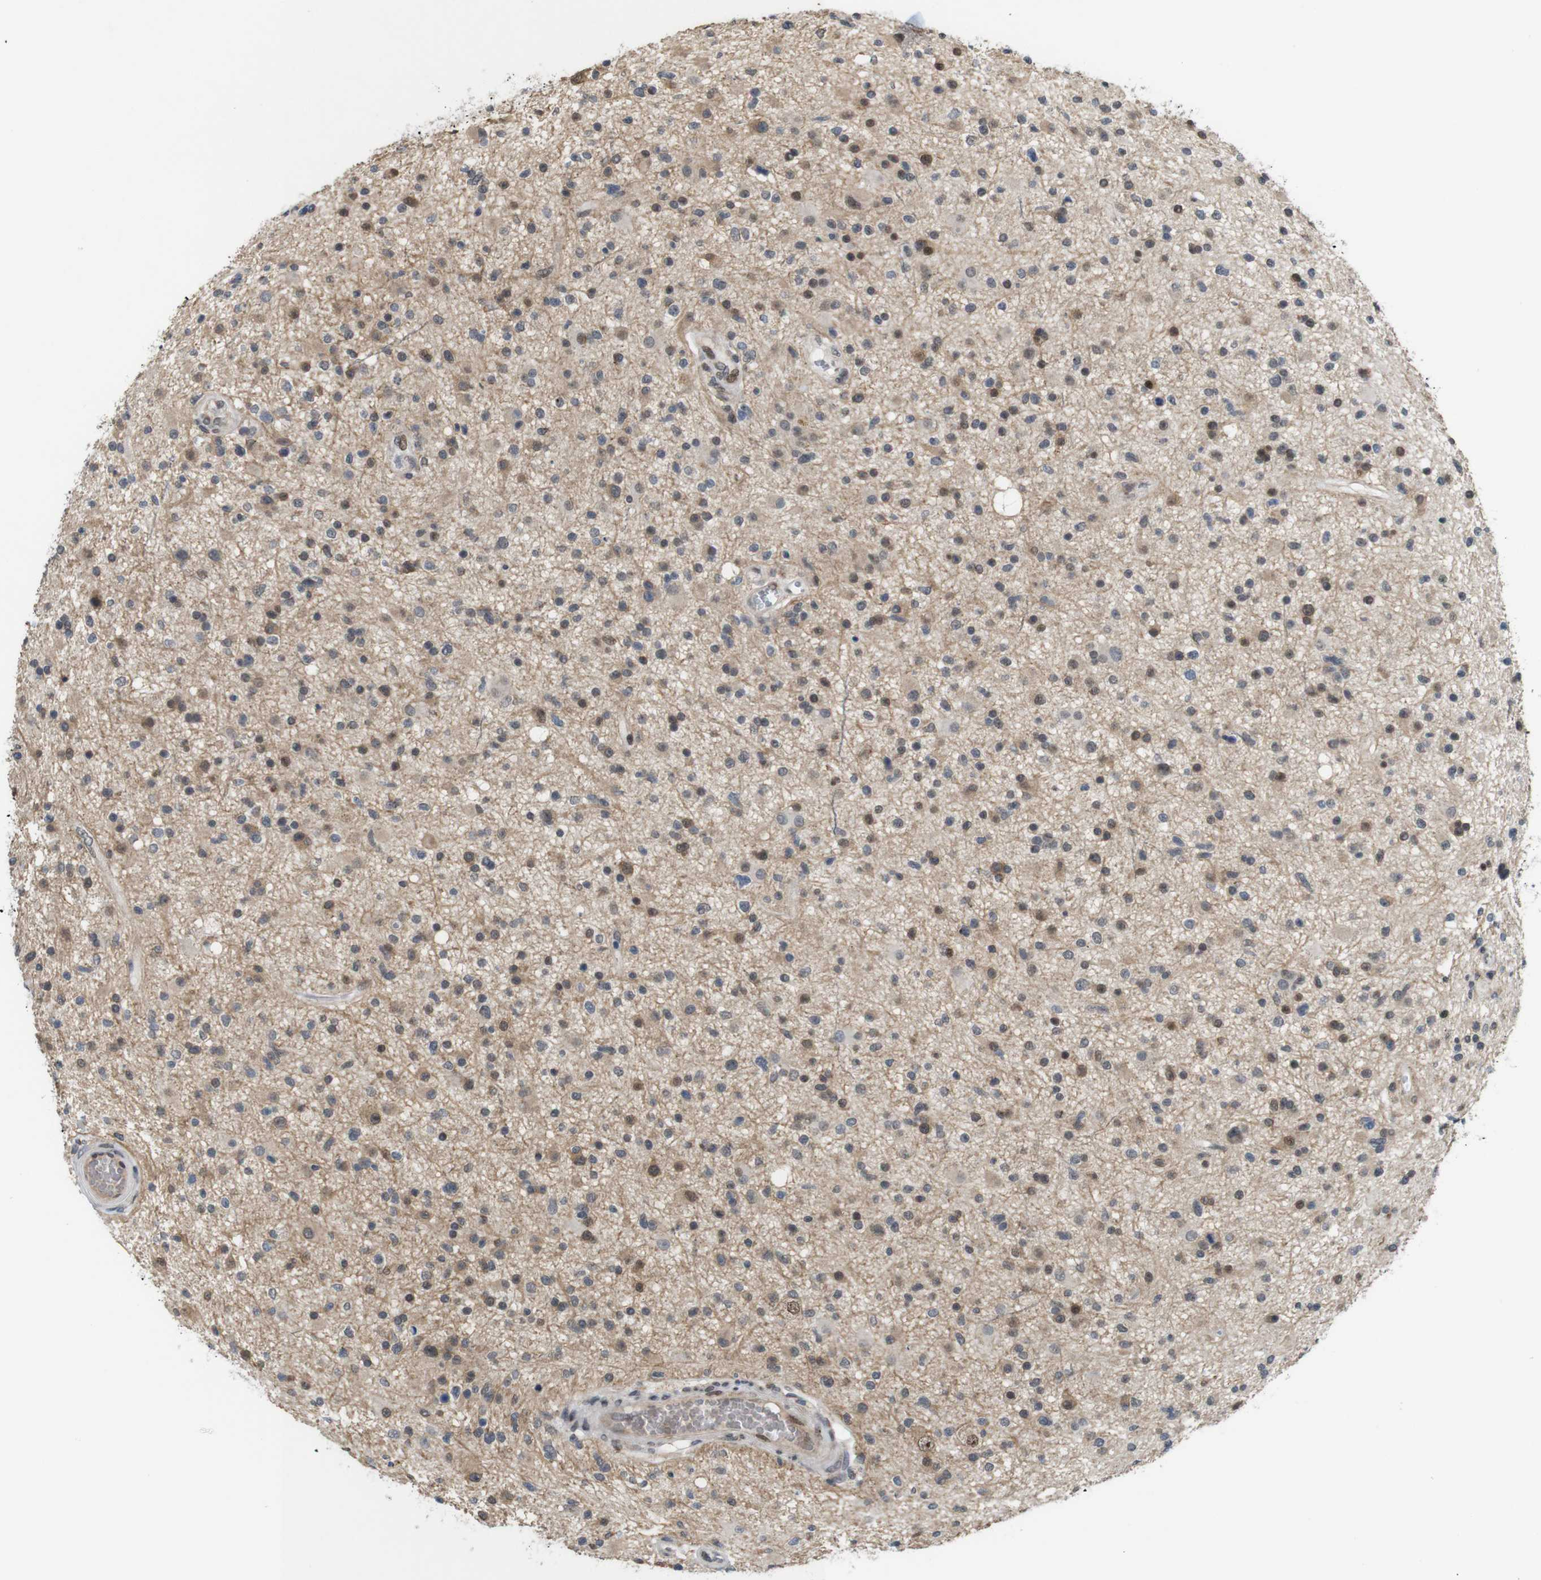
{"staining": {"intensity": "moderate", "quantity": "<25%", "location": "cytoplasmic/membranous,nuclear"}, "tissue": "glioma", "cell_type": "Tumor cells", "image_type": "cancer", "snomed": [{"axis": "morphology", "description": "Glioma, malignant, High grade"}, {"axis": "topography", "description": "Brain"}], "caption": "Immunohistochemistry (IHC) micrograph of high-grade glioma (malignant) stained for a protein (brown), which shows low levels of moderate cytoplasmic/membranous and nuclear positivity in about <25% of tumor cells.", "gene": "PNMA8A", "patient": {"sex": "male", "age": 33}}